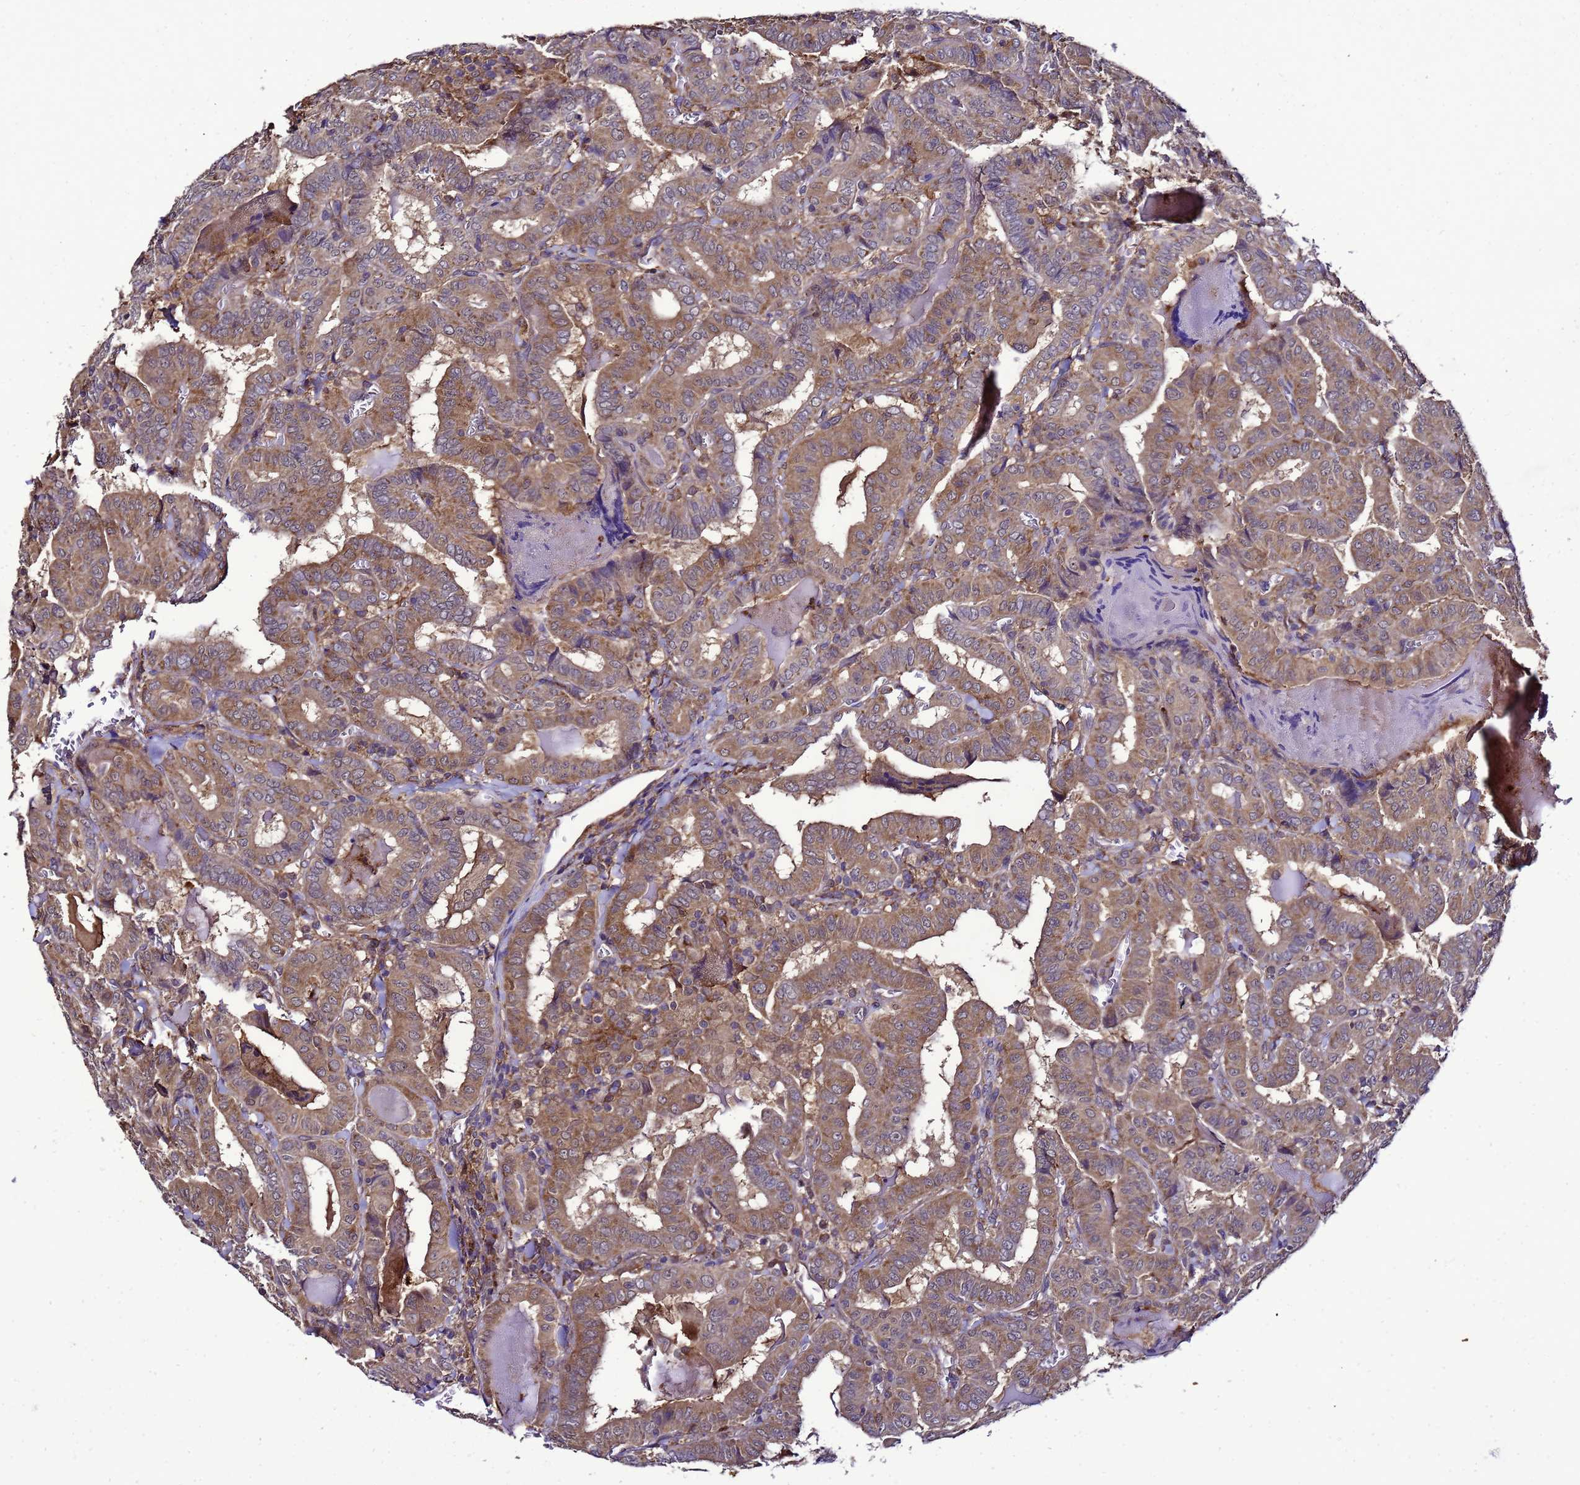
{"staining": {"intensity": "moderate", "quantity": "25%-75%", "location": "cytoplasmic/membranous"}, "tissue": "thyroid cancer", "cell_type": "Tumor cells", "image_type": "cancer", "snomed": [{"axis": "morphology", "description": "Papillary adenocarcinoma, NOS"}, {"axis": "topography", "description": "Thyroid gland"}], "caption": "IHC of human thyroid cancer shows medium levels of moderate cytoplasmic/membranous staining in approximately 25%-75% of tumor cells. (Brightfield microscopy of DAB IHC at high magnification).", "gene": "TRABD", "patient": {"sex": "female", "age": 72}}